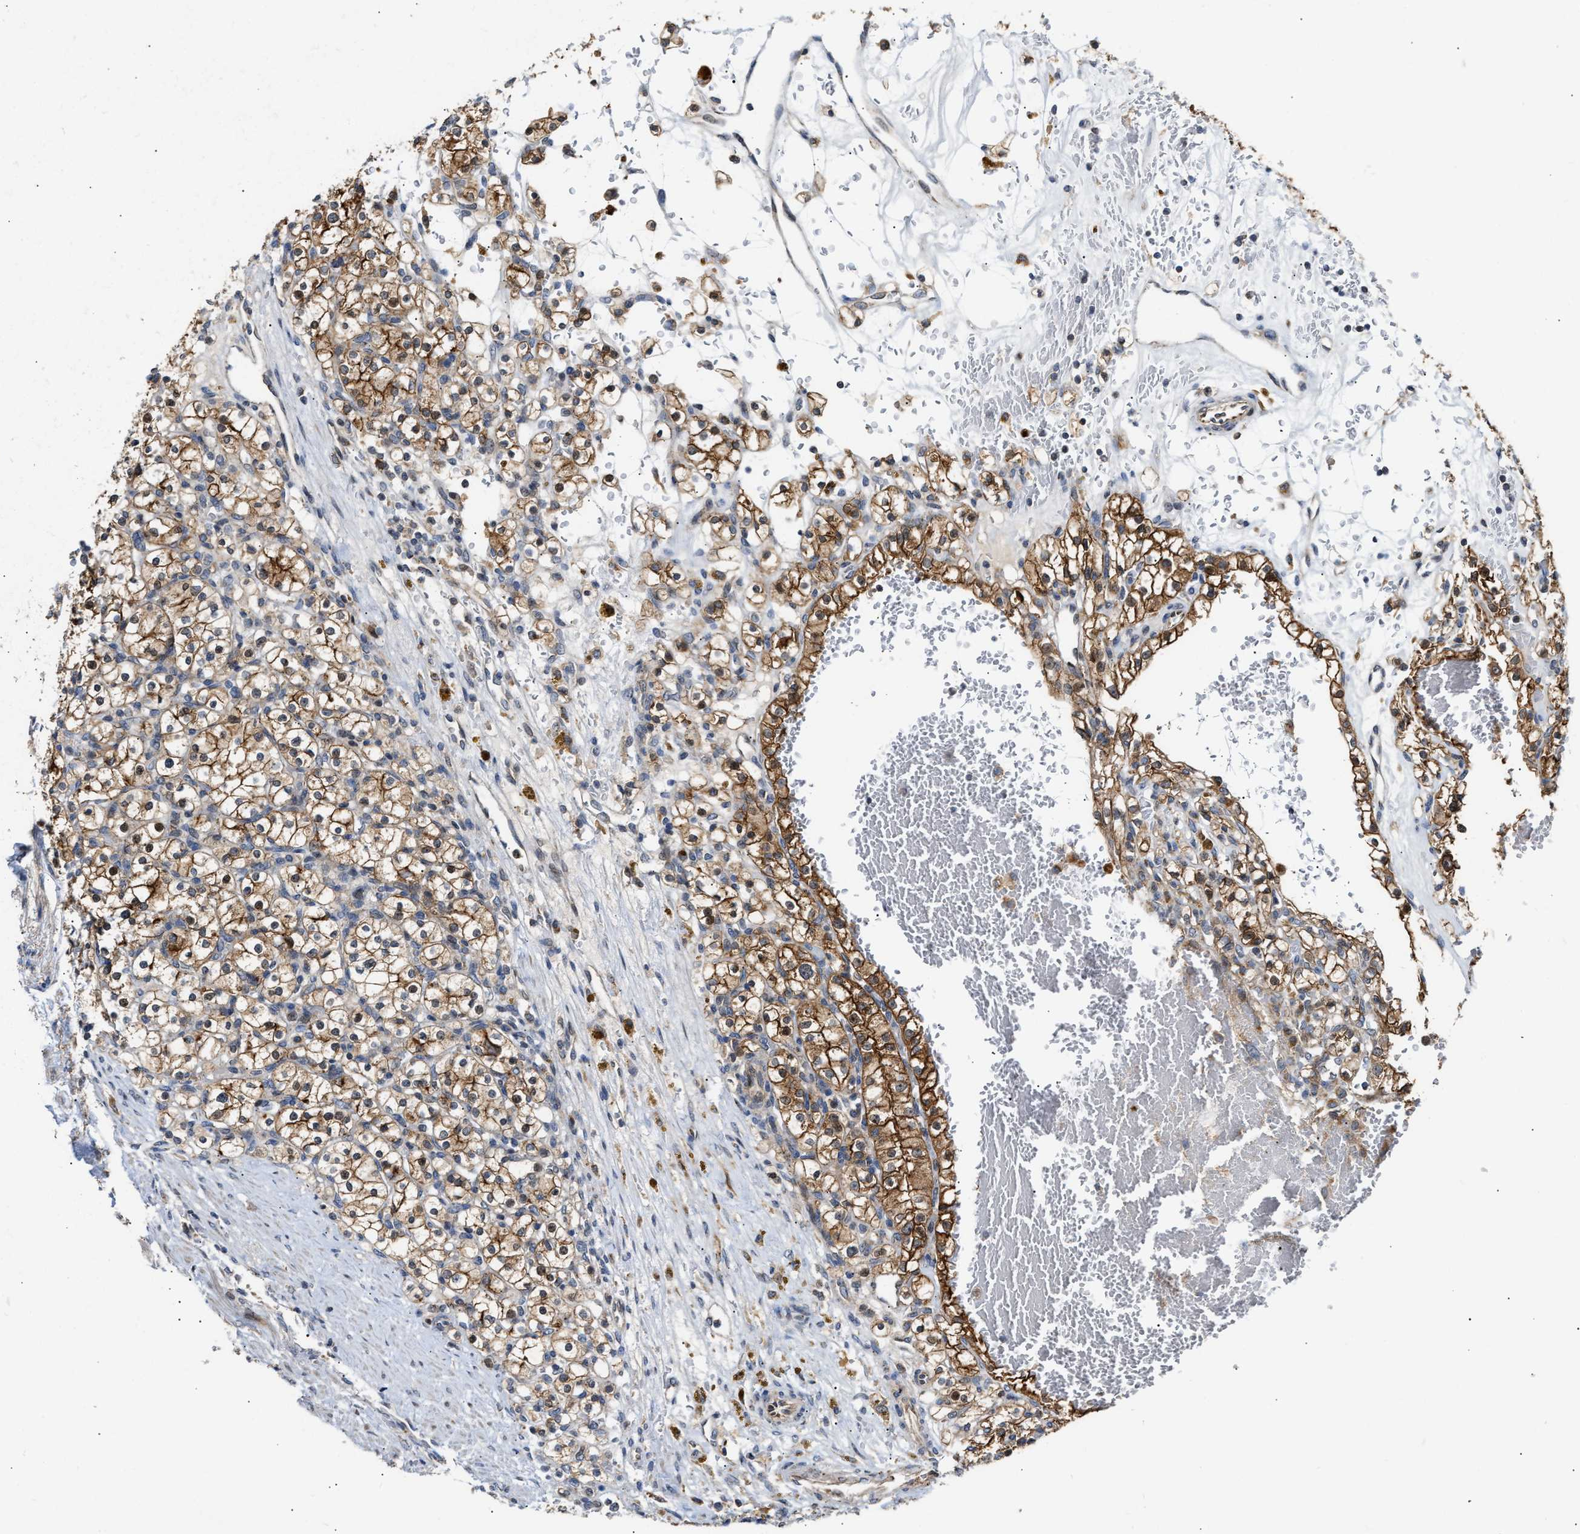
{"staining": {"intensity": "moderate", "quantity": ">75%", "location": "cytoplasmic/membranous"}, "tissue": "renal cancer", "cell_type": "Tumor cells", "image_type": "cancer", "snomed": [{"axis": "morphology", "description": "Normal tissue, NOS"}, {"axis": "morphology", "description": "Adenocarcinoma, NOS"}, {"axis": "topography", "description": "Kidney"}], "caption": "DAB immunohistochemical staining of human renal cancer exhibits moderate cytoplasmic/membranous protein staining in approximately >75% of tumor cells. (DAB IHC, brown staining for protein, blue staining for nuclei).", "gene": "EXTL2", "patient": {"sex": "female", "age": 55}}